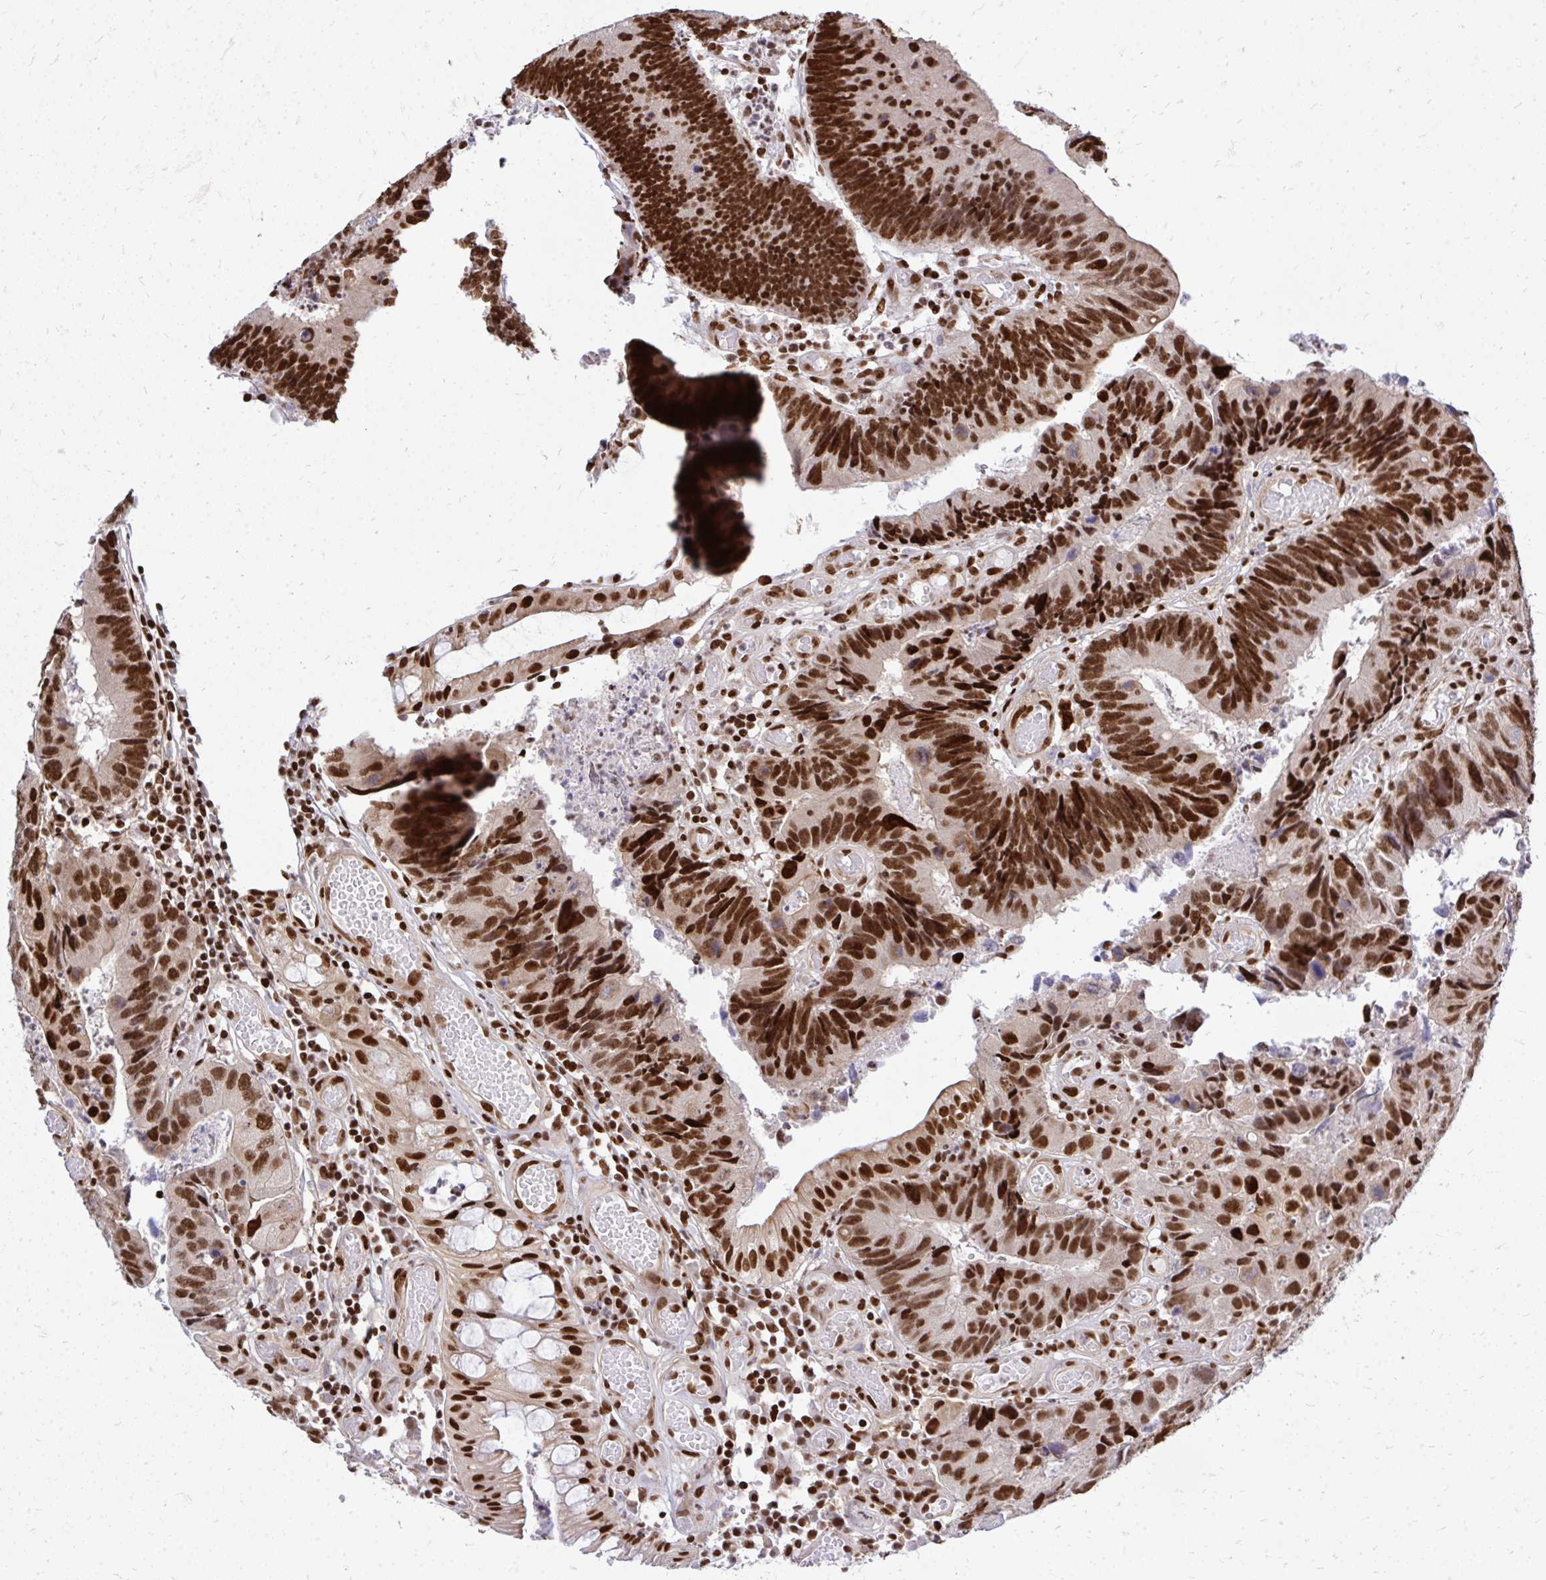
{"staining": {"intensity": "strong", "quantity": ">75%", "location": "nuclear"}, "tissue": "colorectal cancer", "cell_type": "Tumor cells", "image_type": "cancer", "snomed": [{"axis": "morphology", "description": "Adenocarcinoma, NOS"}, {"axis": "topography", "description": "Colon"}], "caption": "A brown stain labels strong nuclear expression of a protein in human colorectal cancer tumor cells. The protein is shown in brown color, while the nuclei are stained blue.", "gene": "TBL1Y", "patient": {"sex": "female", "age": 67}}